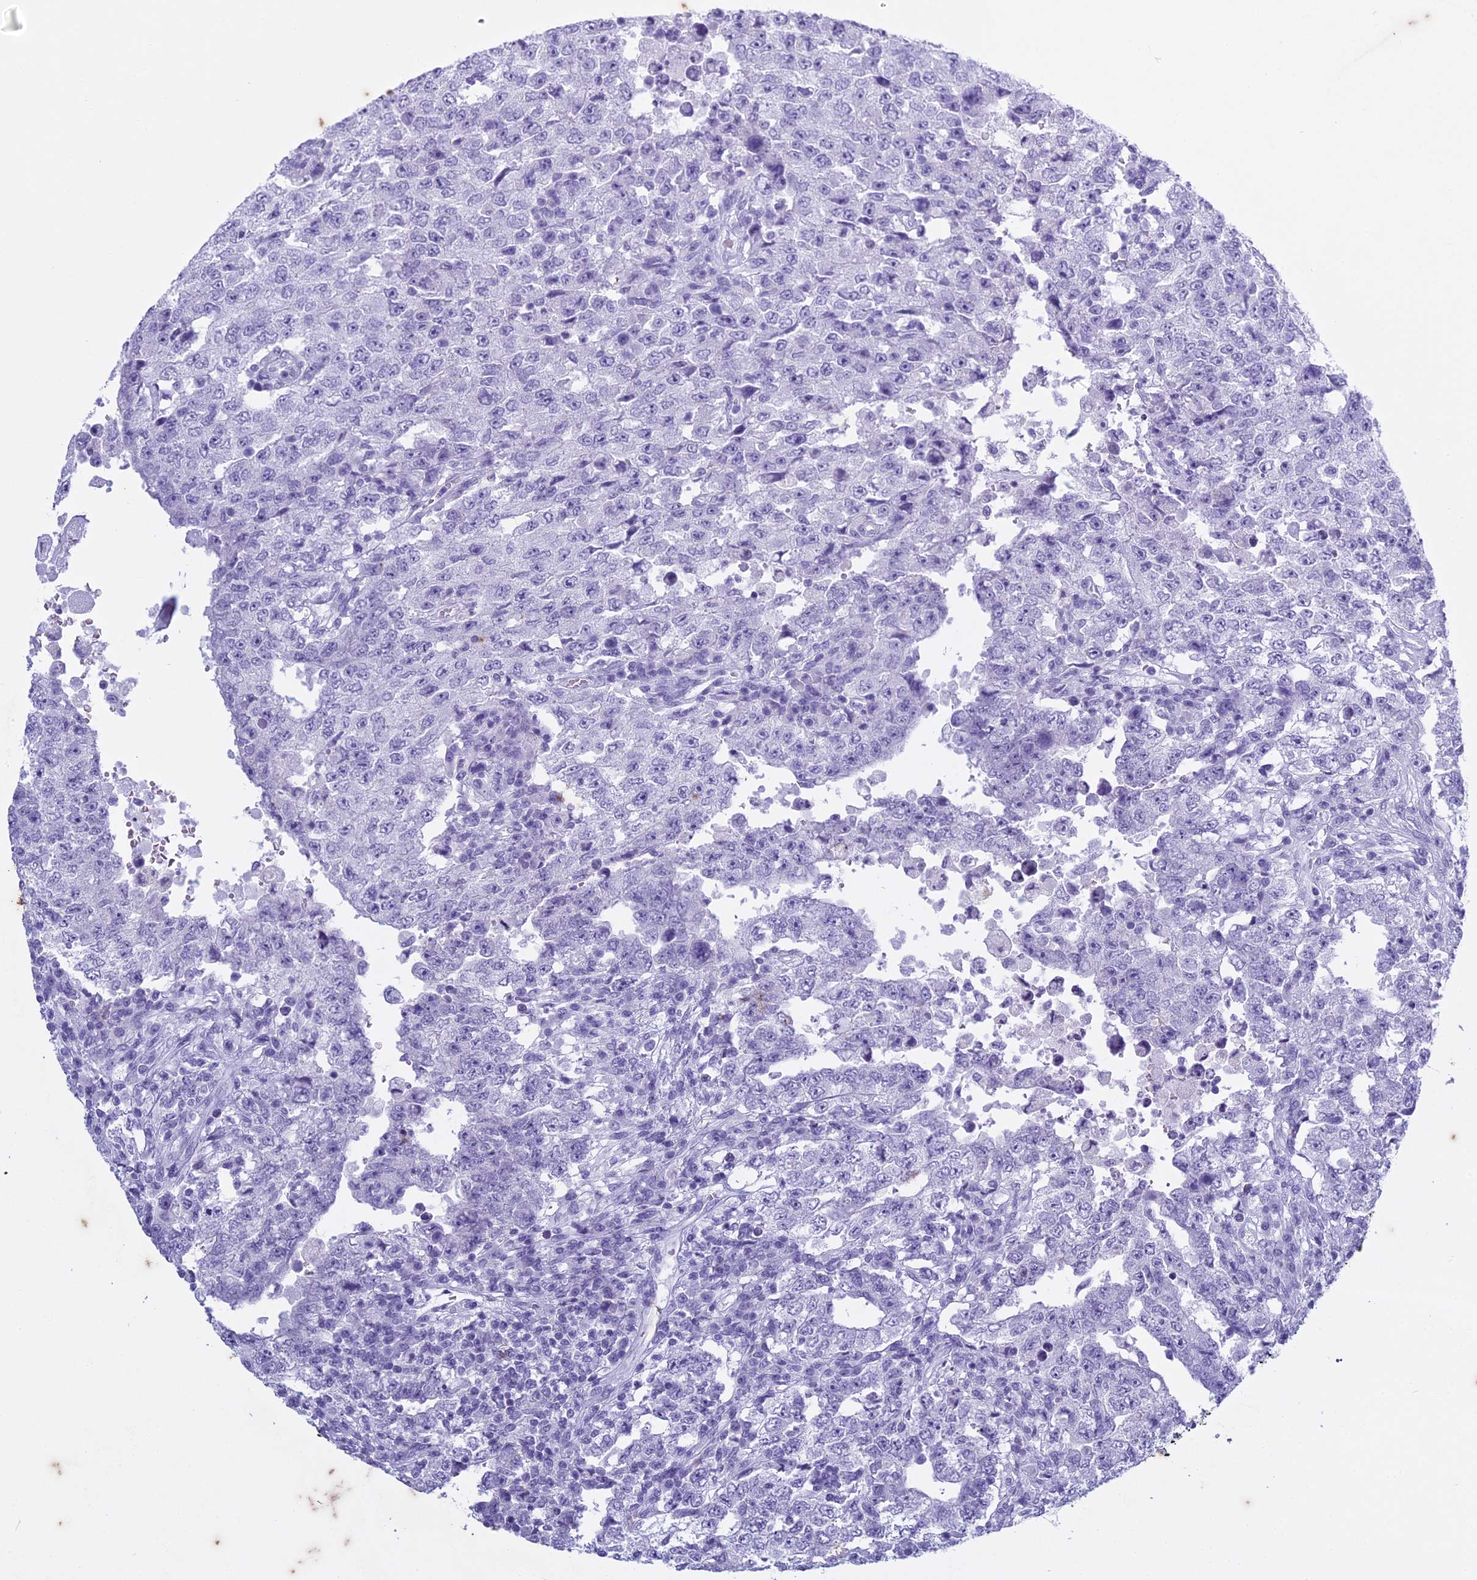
{"staining": {"intensity": "negative", "quantity": "none", "location": "none"}, "tissue": "testis cancer", "cell_type": "Tumor cells", "image_type": "cancer", "snomed": [{"axis": "morphology", "description": "Carcinoma, Embryonal, NOS"}, {"axis": "topography", "description": "Testis"}], "caption": "This is an IHC histopathology image of testis cancer. There is no positivity in tumor cells.", "gene": "HMGB4", "patient": {"sex": "male", "age": 26}}